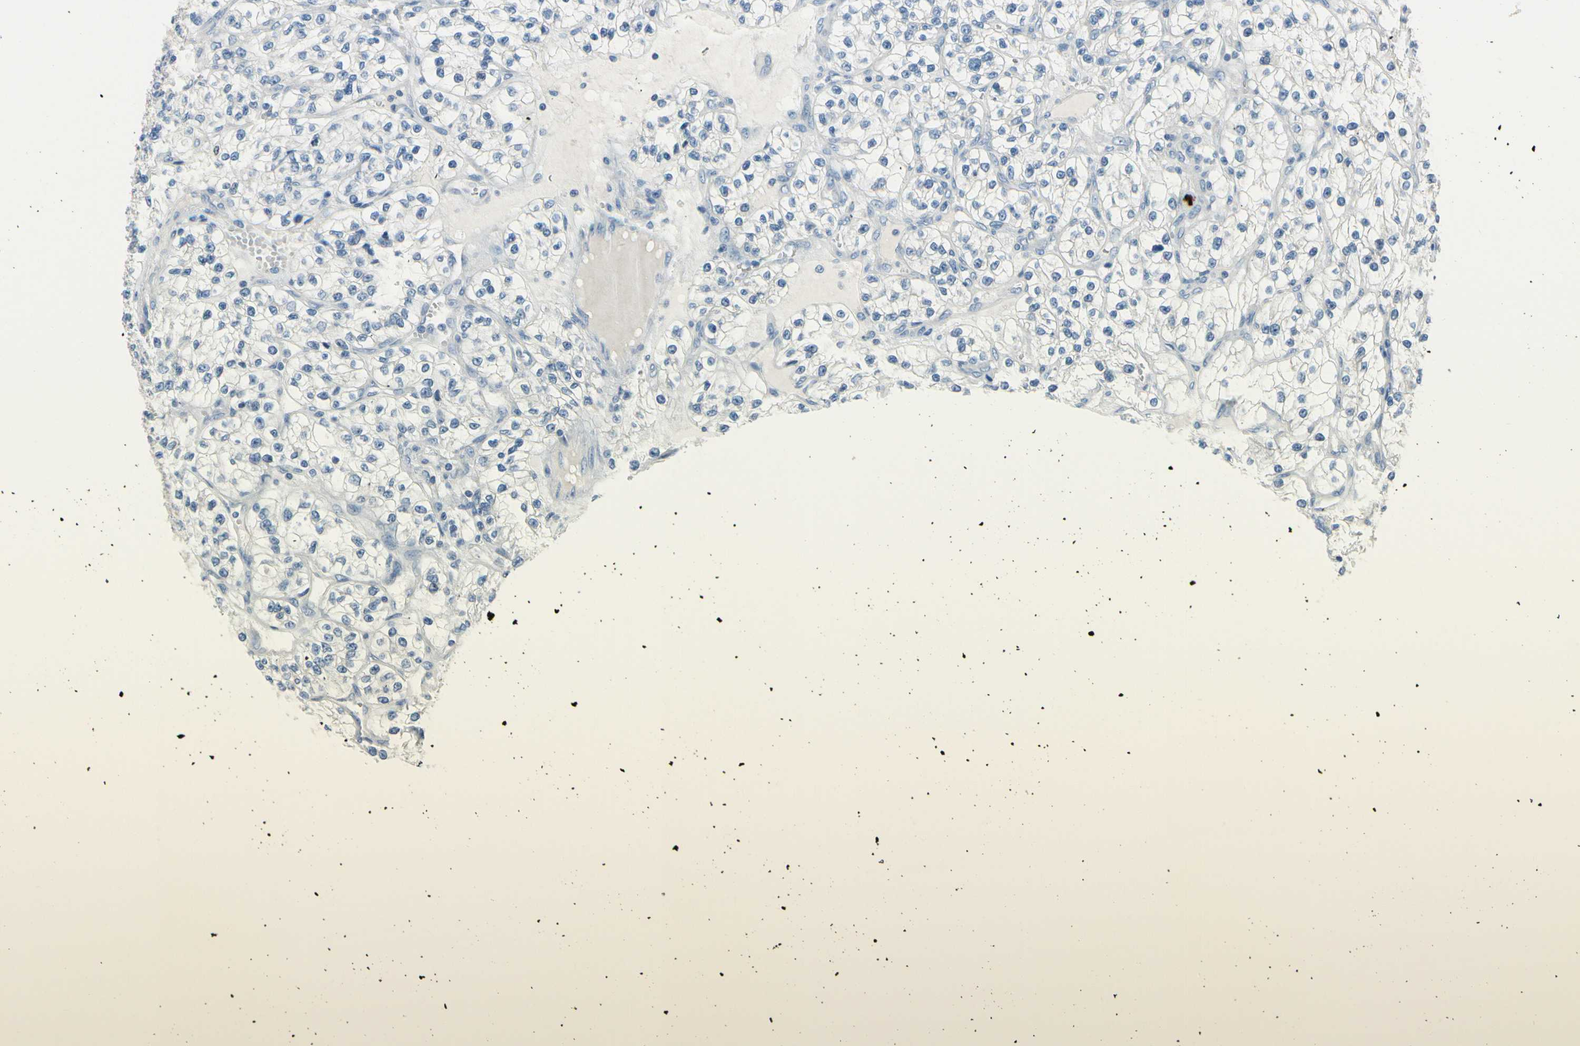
{"staining": {"intensity": "negative", "quantity": "none", "location": "none"}, "tissue": "renal cancer", "cell_type": "Tumor cells", "image_type": "cancer", "snomed": [{"axis": "morphology", "description": "Adenocarcinoma, NOS"}, {"axis": "topography", "description": "Kidney"}], "caption": "A photomicrograph of renal cancer (adenocarcinoma) stained for a protein shows no brown staining in tumor cells. The staining is performed using DAB brown chromogen with nuclei counter-stained in using hematoxylin.", "gene": "CKAP2", "patient": {"sex": "female", "age": 57}}